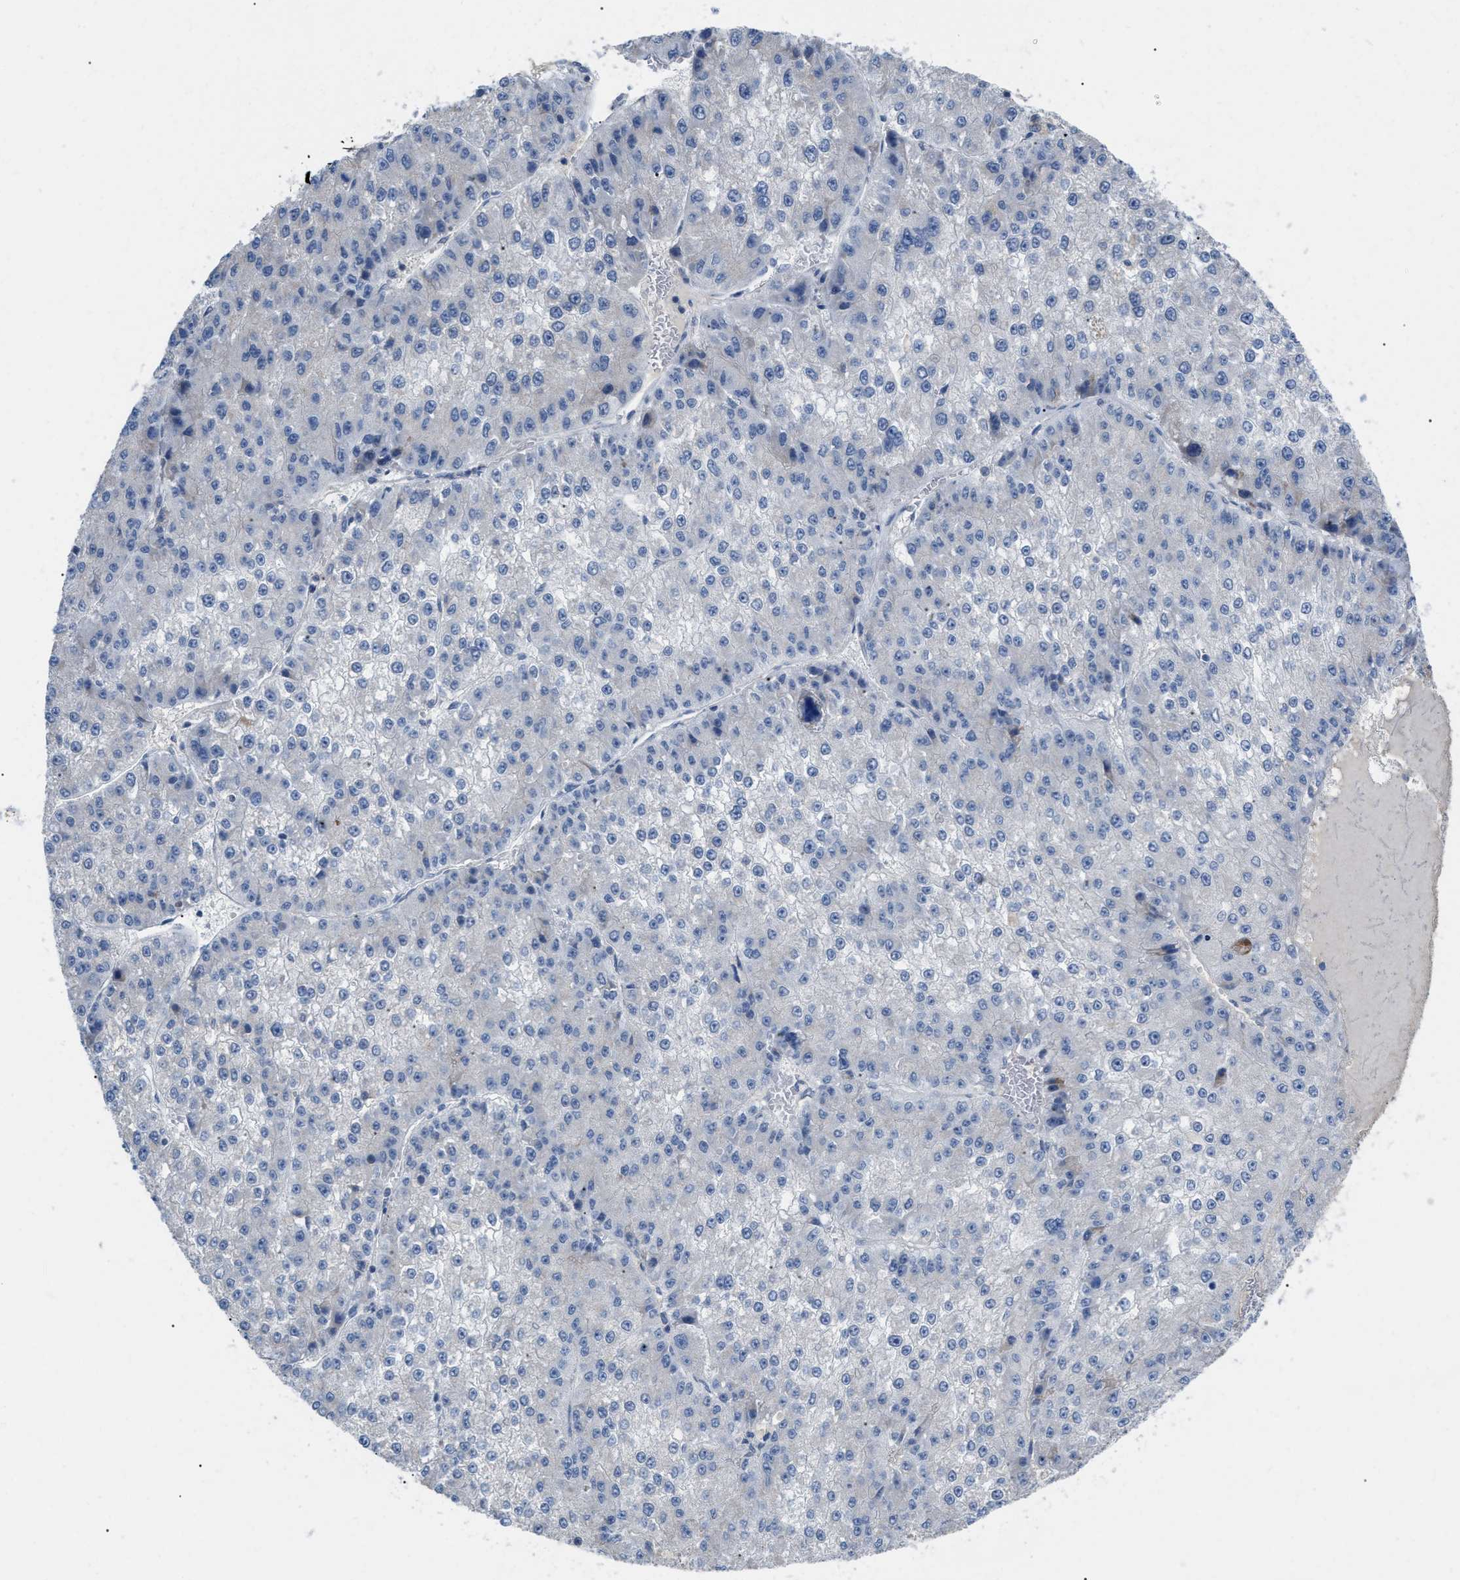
{"staining": {"intensity": "negative", "quantity": "none", "location": "none"}, "tissue": "liver cancer", "cell_type": "Tumor cells", "image_type": "cancer", "snomed": [{"axis": "morphology", "description": "Carcinoma, Hepatocellular, NOS"}, {"axis": "topography", "description": "Liver"}], "caption": "IHC image of human hepatocellular carcinoma (liver) stained for a protein (brown), which shows no expression in tumor cells.", "gene": "DHX58", "patient": {"sex": "female", "age": 73}}